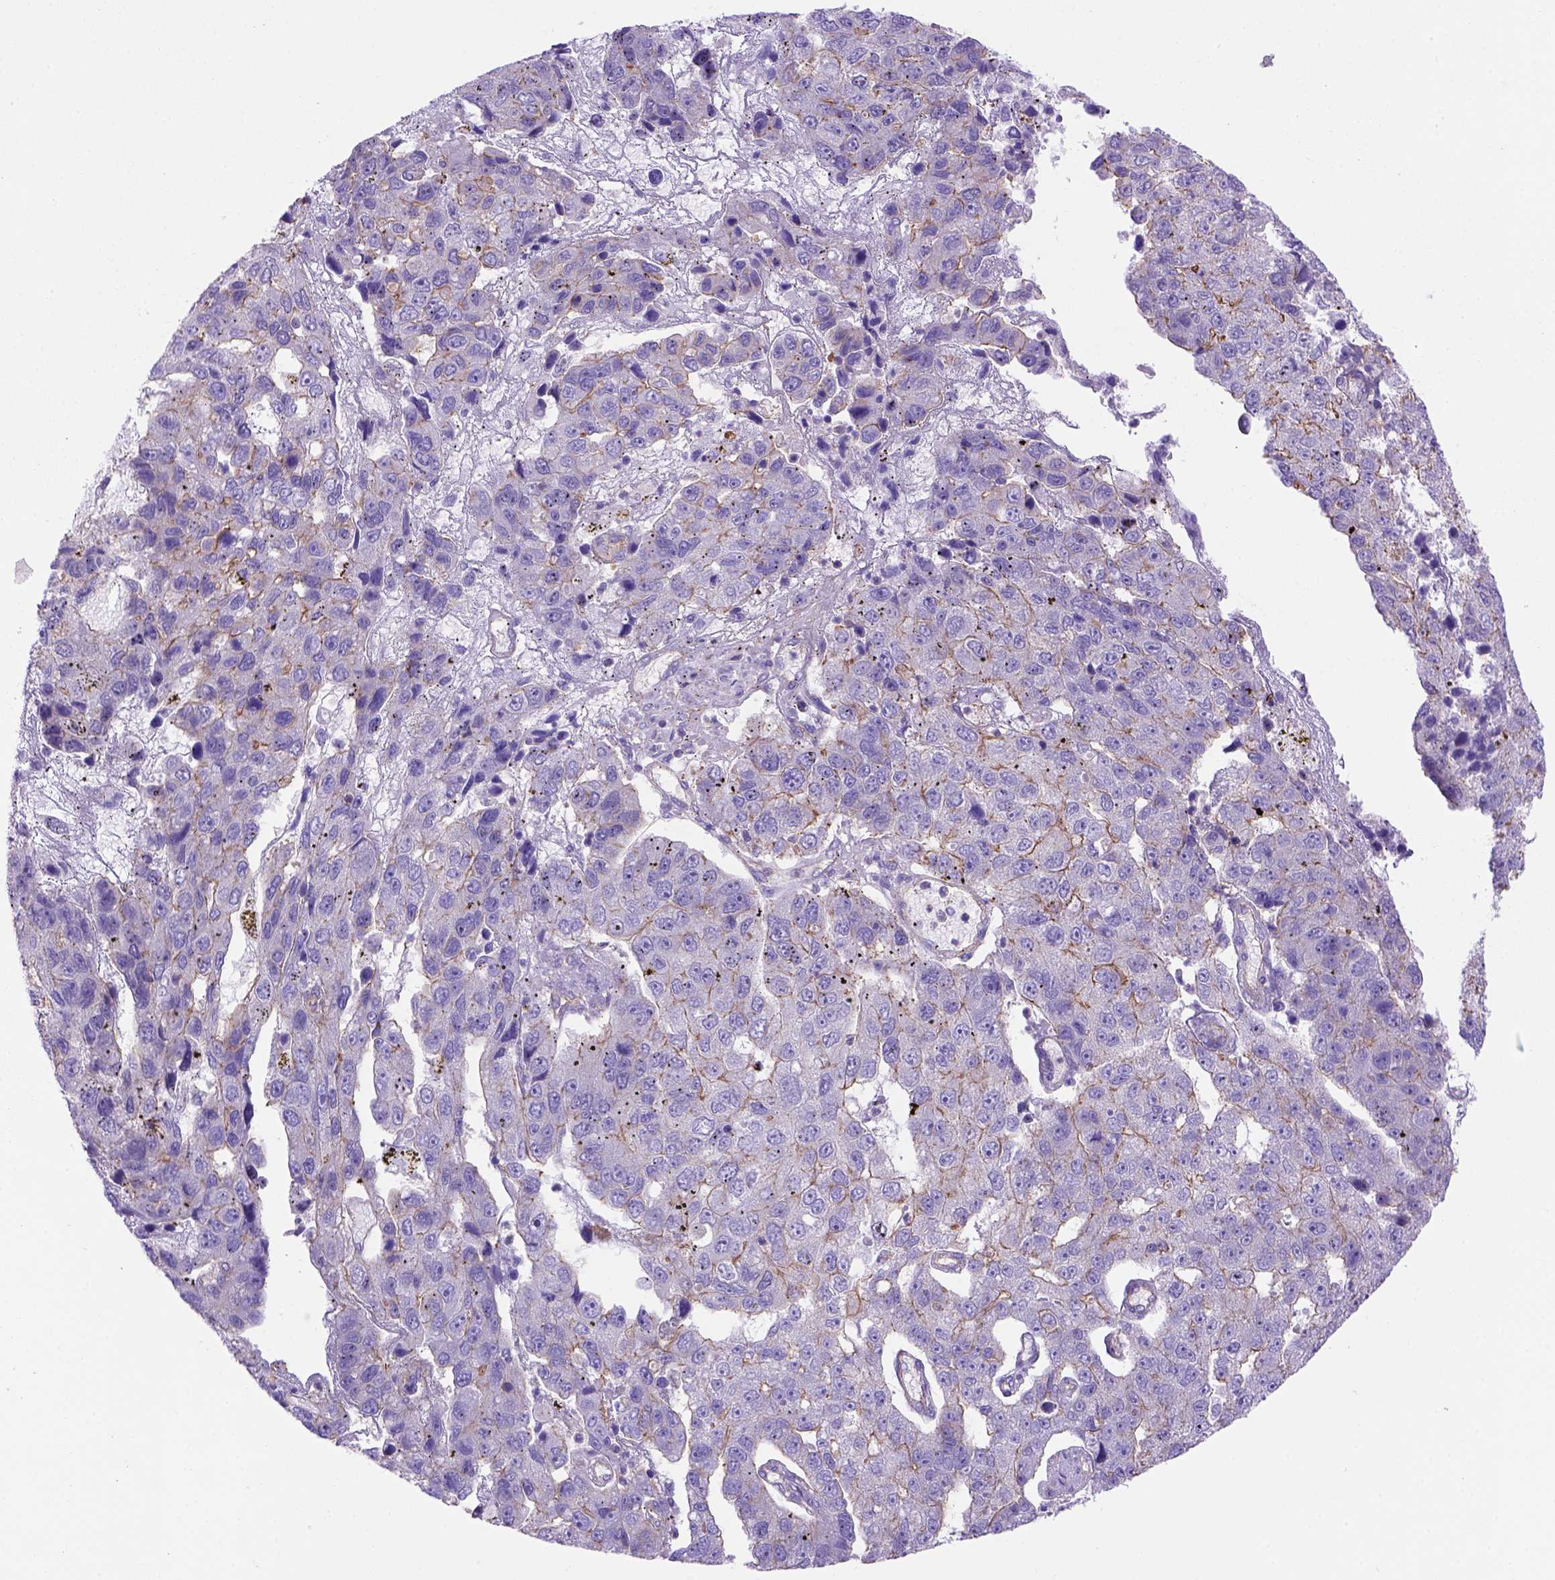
{"staining": {"intensity": "moderate", "quantity": ">75%", "location": "cytoplasmic/membranous"}, "tissue": "pancreatic cancer", "cell_type": "Tumor cells", "image_type": "cancer", "snomed": [{"axis": "morphology", "description": "Adenocarcinoma, NOS"}, {"axis": "topography", "description": "Pancreas"}], "caption": "Moderate cytoplasmic/membranous expression for a protein is appreciated in about >75% of tumor cells of pancreatic cancer (adenocarcinoma) using IHC.", "gene": "PEX12", "patient": {"sex": "female", "age": 61}}